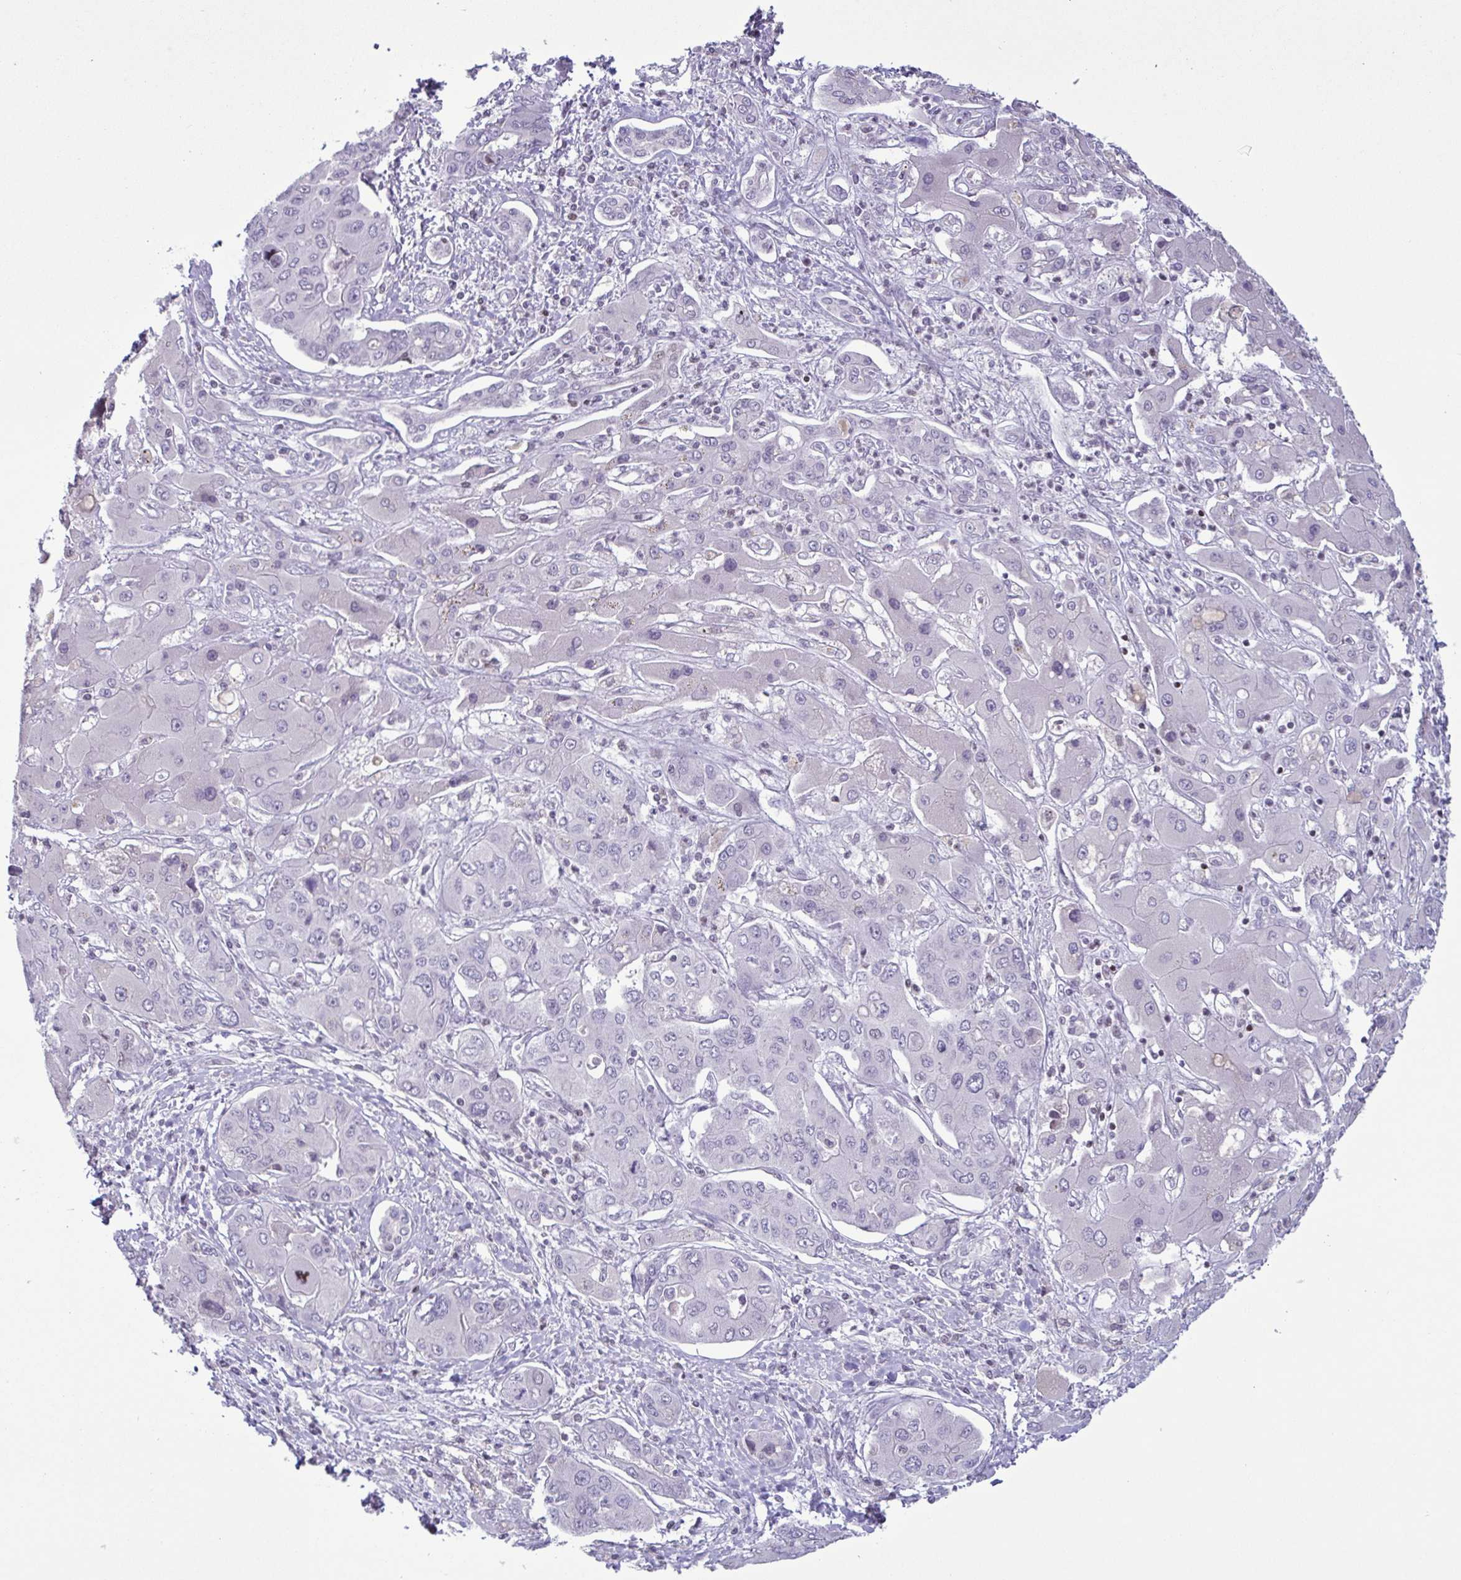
{"staining": {"intensity": "negative", "quantity": "none", "location": "none"}, "tissue": "liver cancer", "cell_type": "Tumor cells", "image_type": "cancer", "snomed": [{"axis": "morphology", "description": "Cholangiocarcinoma"}, {"axis": "topography", "description": "Liver"}], "caption": "Immunohistochemical staining of liver cancer reveals no significant expression in tumor cells.", "gene": "IRF1", "patient": {"sex": "male", "age": 67}}